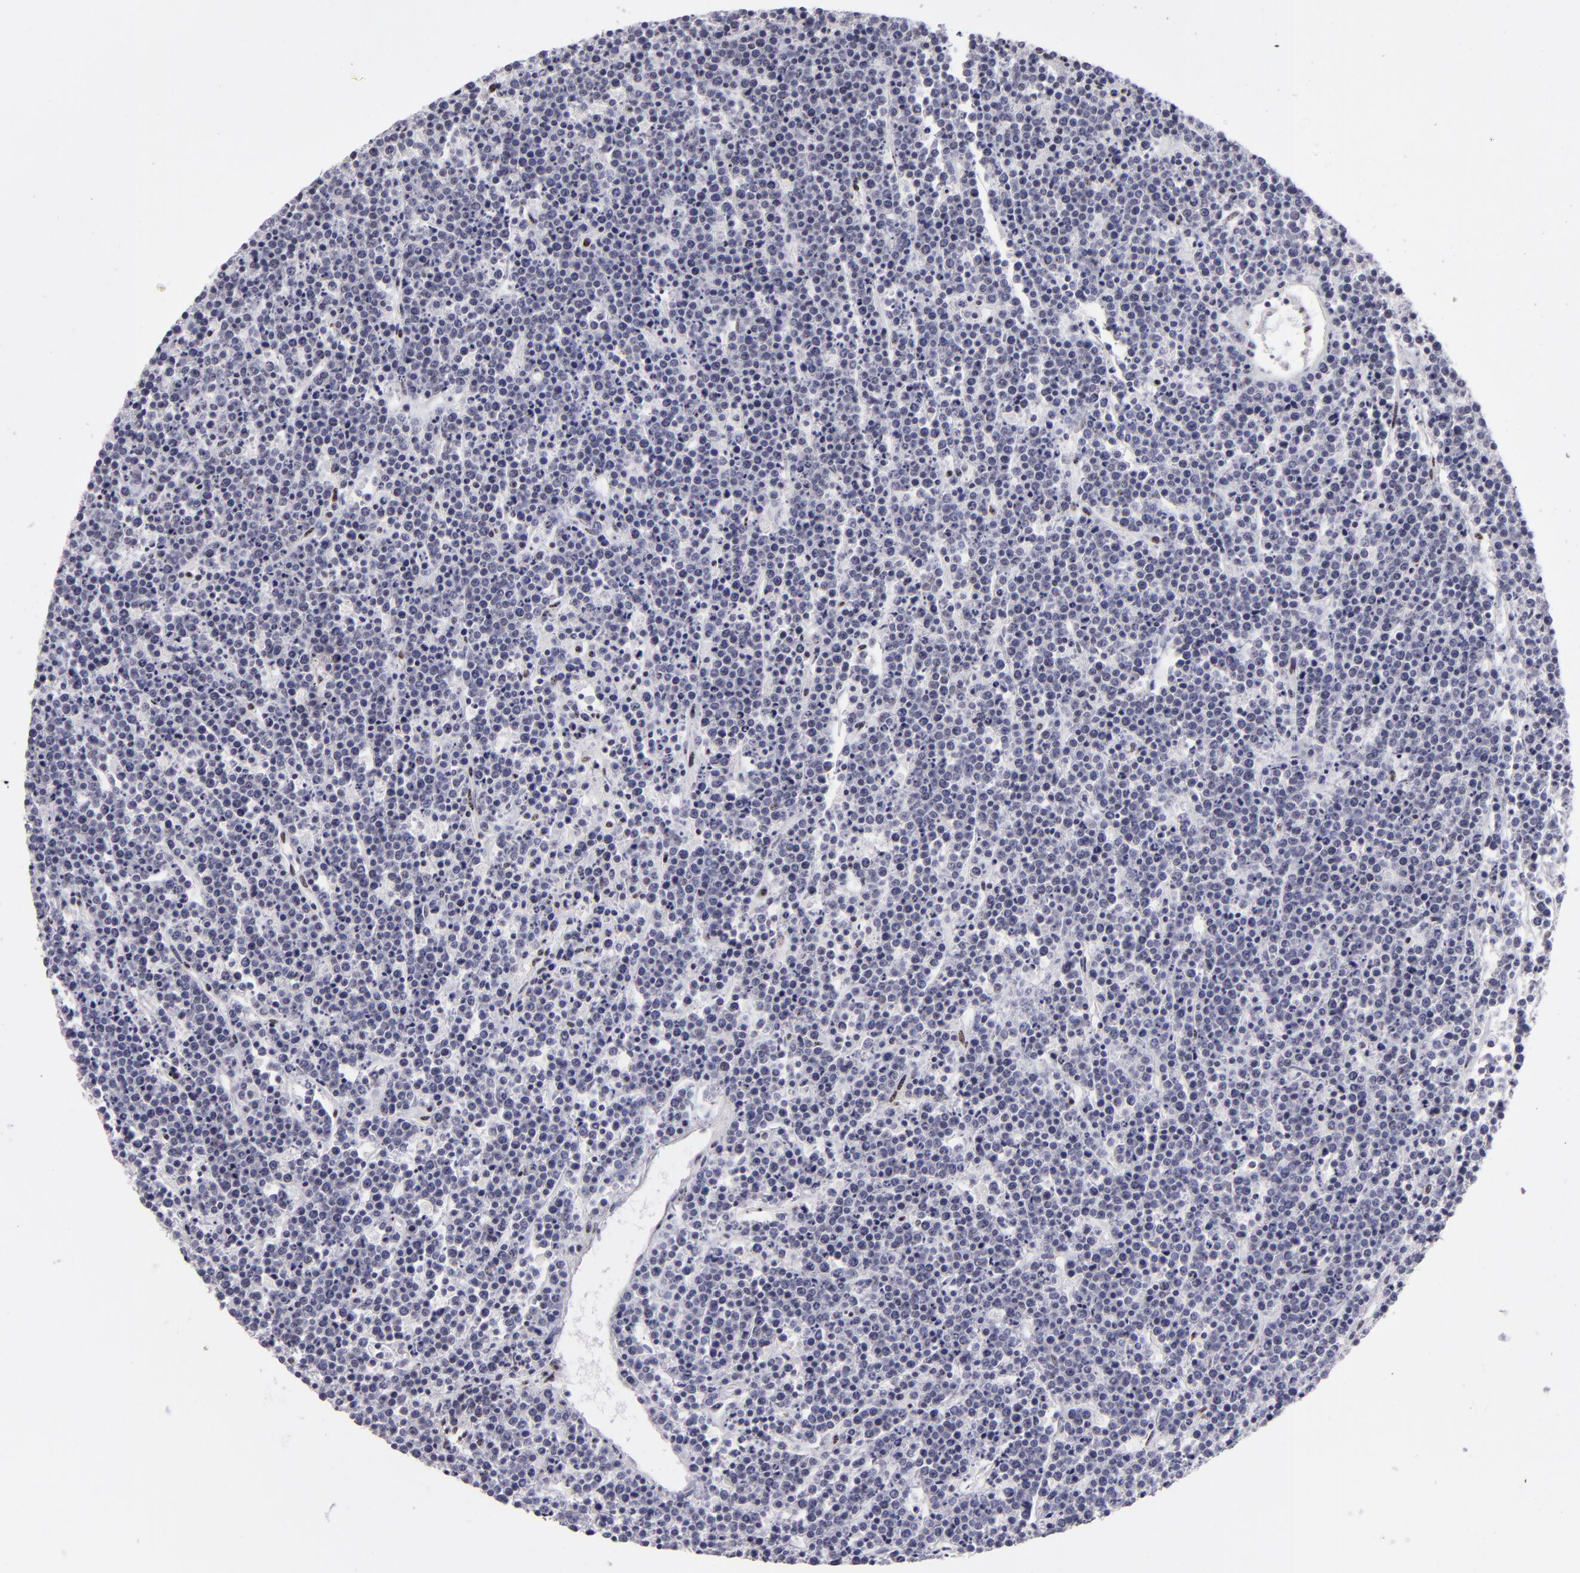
{"staining": {"intensity": "negative", "quantity": "none", "location": "none"}, "tissue": "lymphoma", "cell_type": "Tumor cells", "image_type": "cancer", "snomed": [{"axis": "morphology", "description": "Malignant lymphoma, non-Hodgkin's type, High grade"}, {"axis": "topography", "description": "Ovary"}], "caption": "Immunohistochemistry of high-grade malignant lymphoma, non-Hodgkin's type demonstrates no staining in tumor cells.", "gene": "TOP3A", "patient": {"sex": "female", "age": 56}}